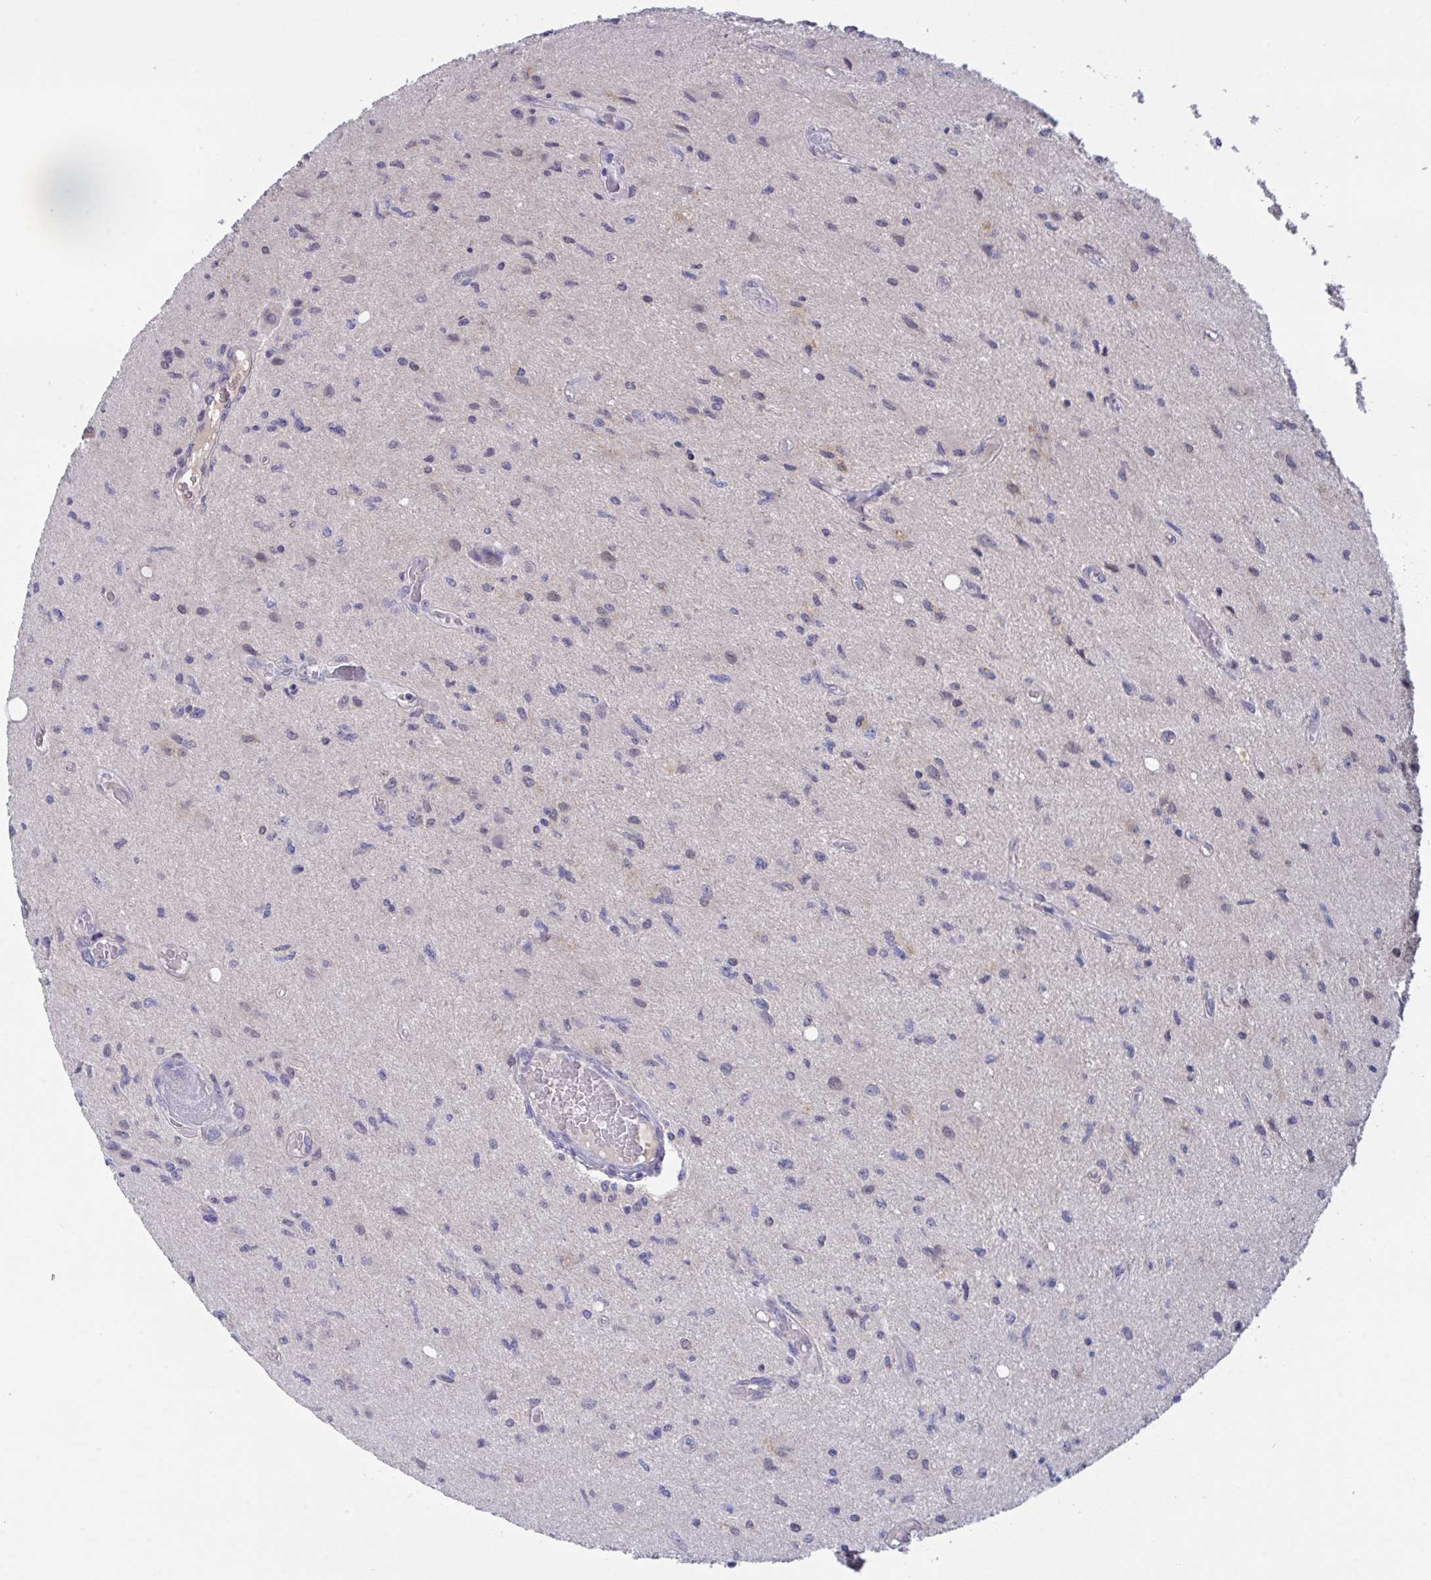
{"staining": {"intensity": "negative", "quantity": "none", "location": "none"}, "tissue": "glioma", "cell_type": "Tumor cells", "image_type": "cancer", "snomed": [{"axis": "morphology", "description": "Glioma, malignant, High grade"}, {"axis": "topography", "description": "Brain"}], "caption": "There is no significant positivity in tumor cells of glioma. (DAB (3,3'-diaminobenzidine) IHC, high magnification).", "gene": "L3HYPDH", "patient": {"sex": "male", "age": 67}}